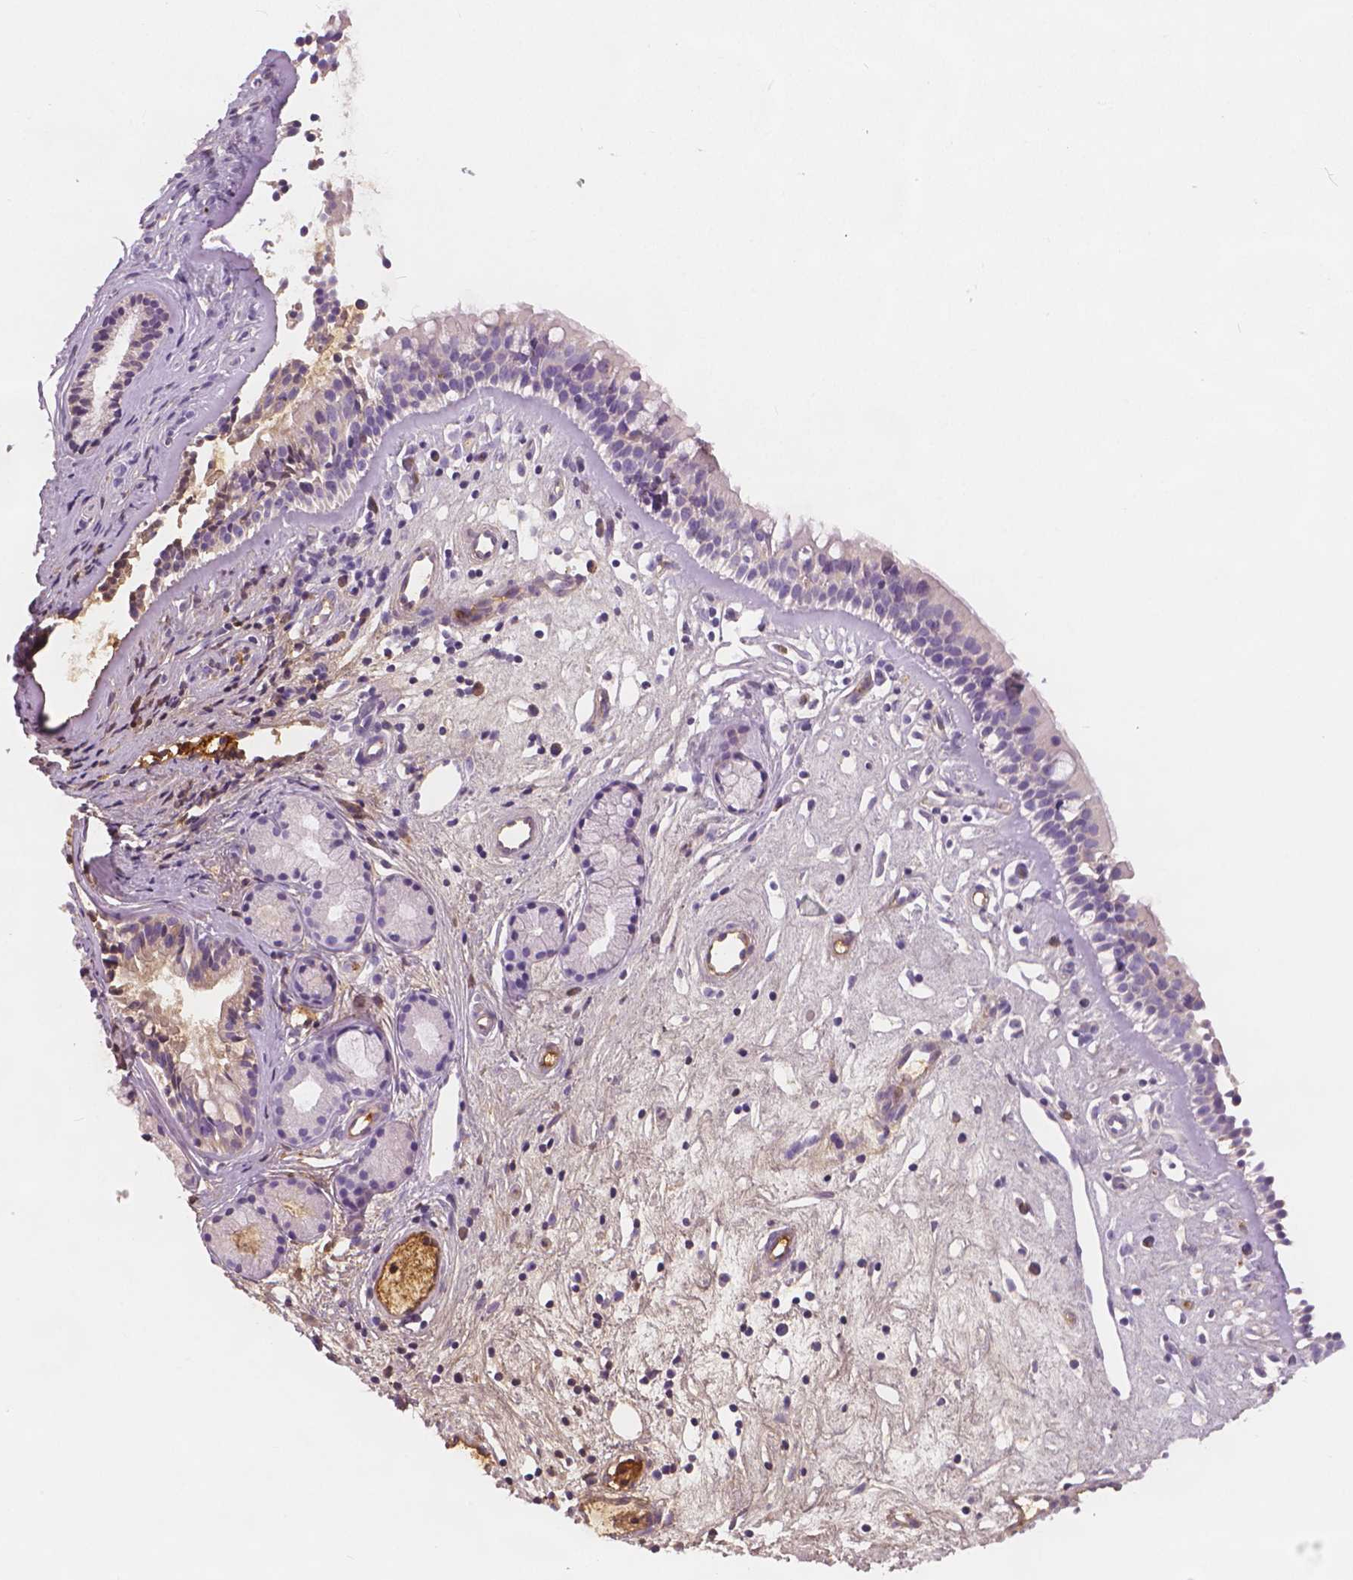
{"staining": {"intensity": "negative", "quantity": "none", "location": "none"}, "tissue": "nasopharynx", "cell_type": "Respiratory epithelial cells", "image_type": "normal", "snomed": [{"axis": "morphology", "description": "Normal tissue, NOS"}, {"axis": "topography", "description": "Nasopharynx"}], "caption": "Respiratory epithelial cells are negative for brown protein staining in normal nasopharynx. (DAB (3,3'-diaminobenzidine) immunohistochemistry with hematoxylin counter stain).", "gene": "APOA4", "patient": {"sex": "female", "age": 52}}